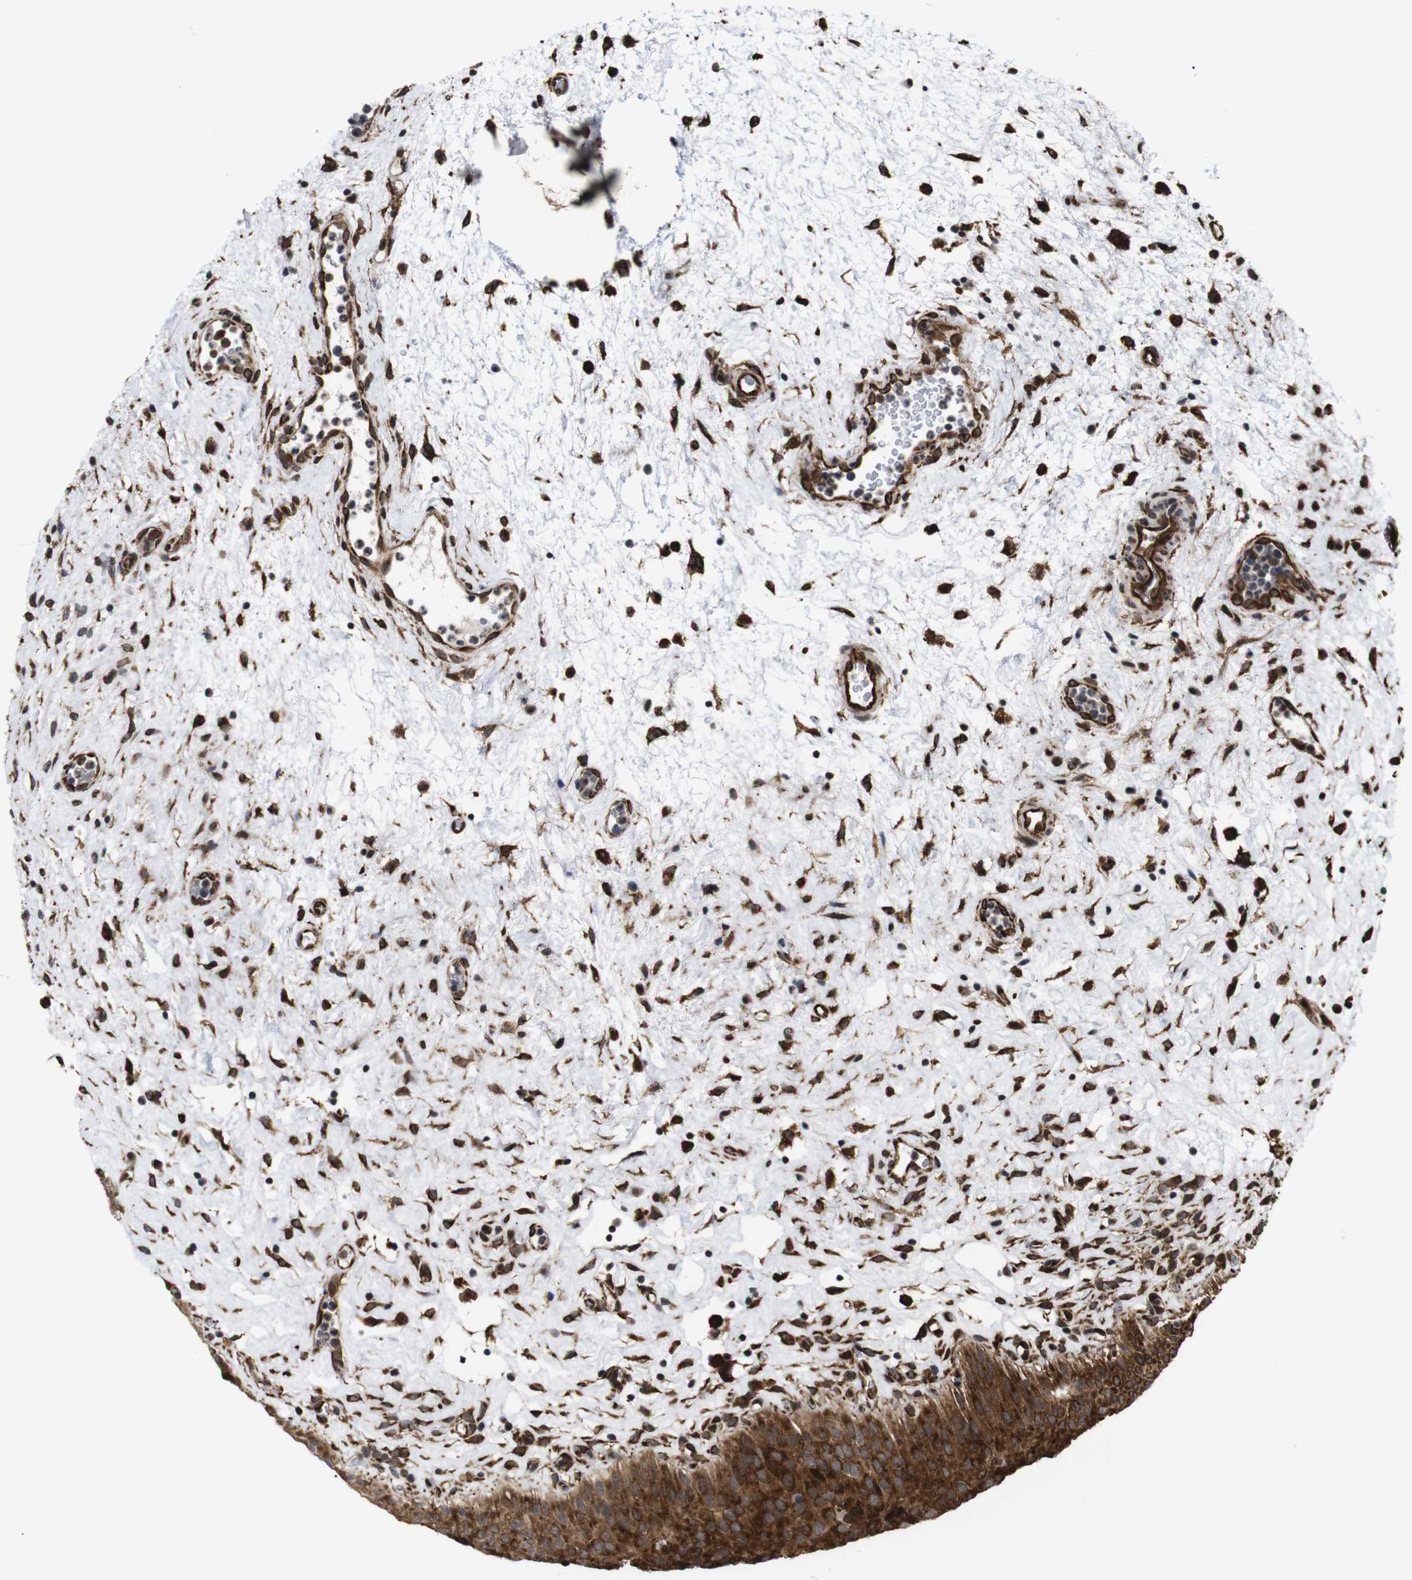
{"staining": {"intensity": "strong", "quantity": ">75%", "location": "cytoplasmic/membranous"}, "tissue": "urinary bladder", "cell_type": "Urothelial cells", "image_type": "normal", "snomed": [{"axis": "morphology", "description": "Normal tissue, NOS"}, {"axis": "topography", "description": "Urinary bladder"}], "caption": "Immunohistochemistry (IHC) of normal urinary bladder shows high levels of strong cytoplasmic/membranous positivity in approximately >75% of urothelial cells.", "gene": "EIF4G1", "patient": {"sex": "male", "age": 46}}